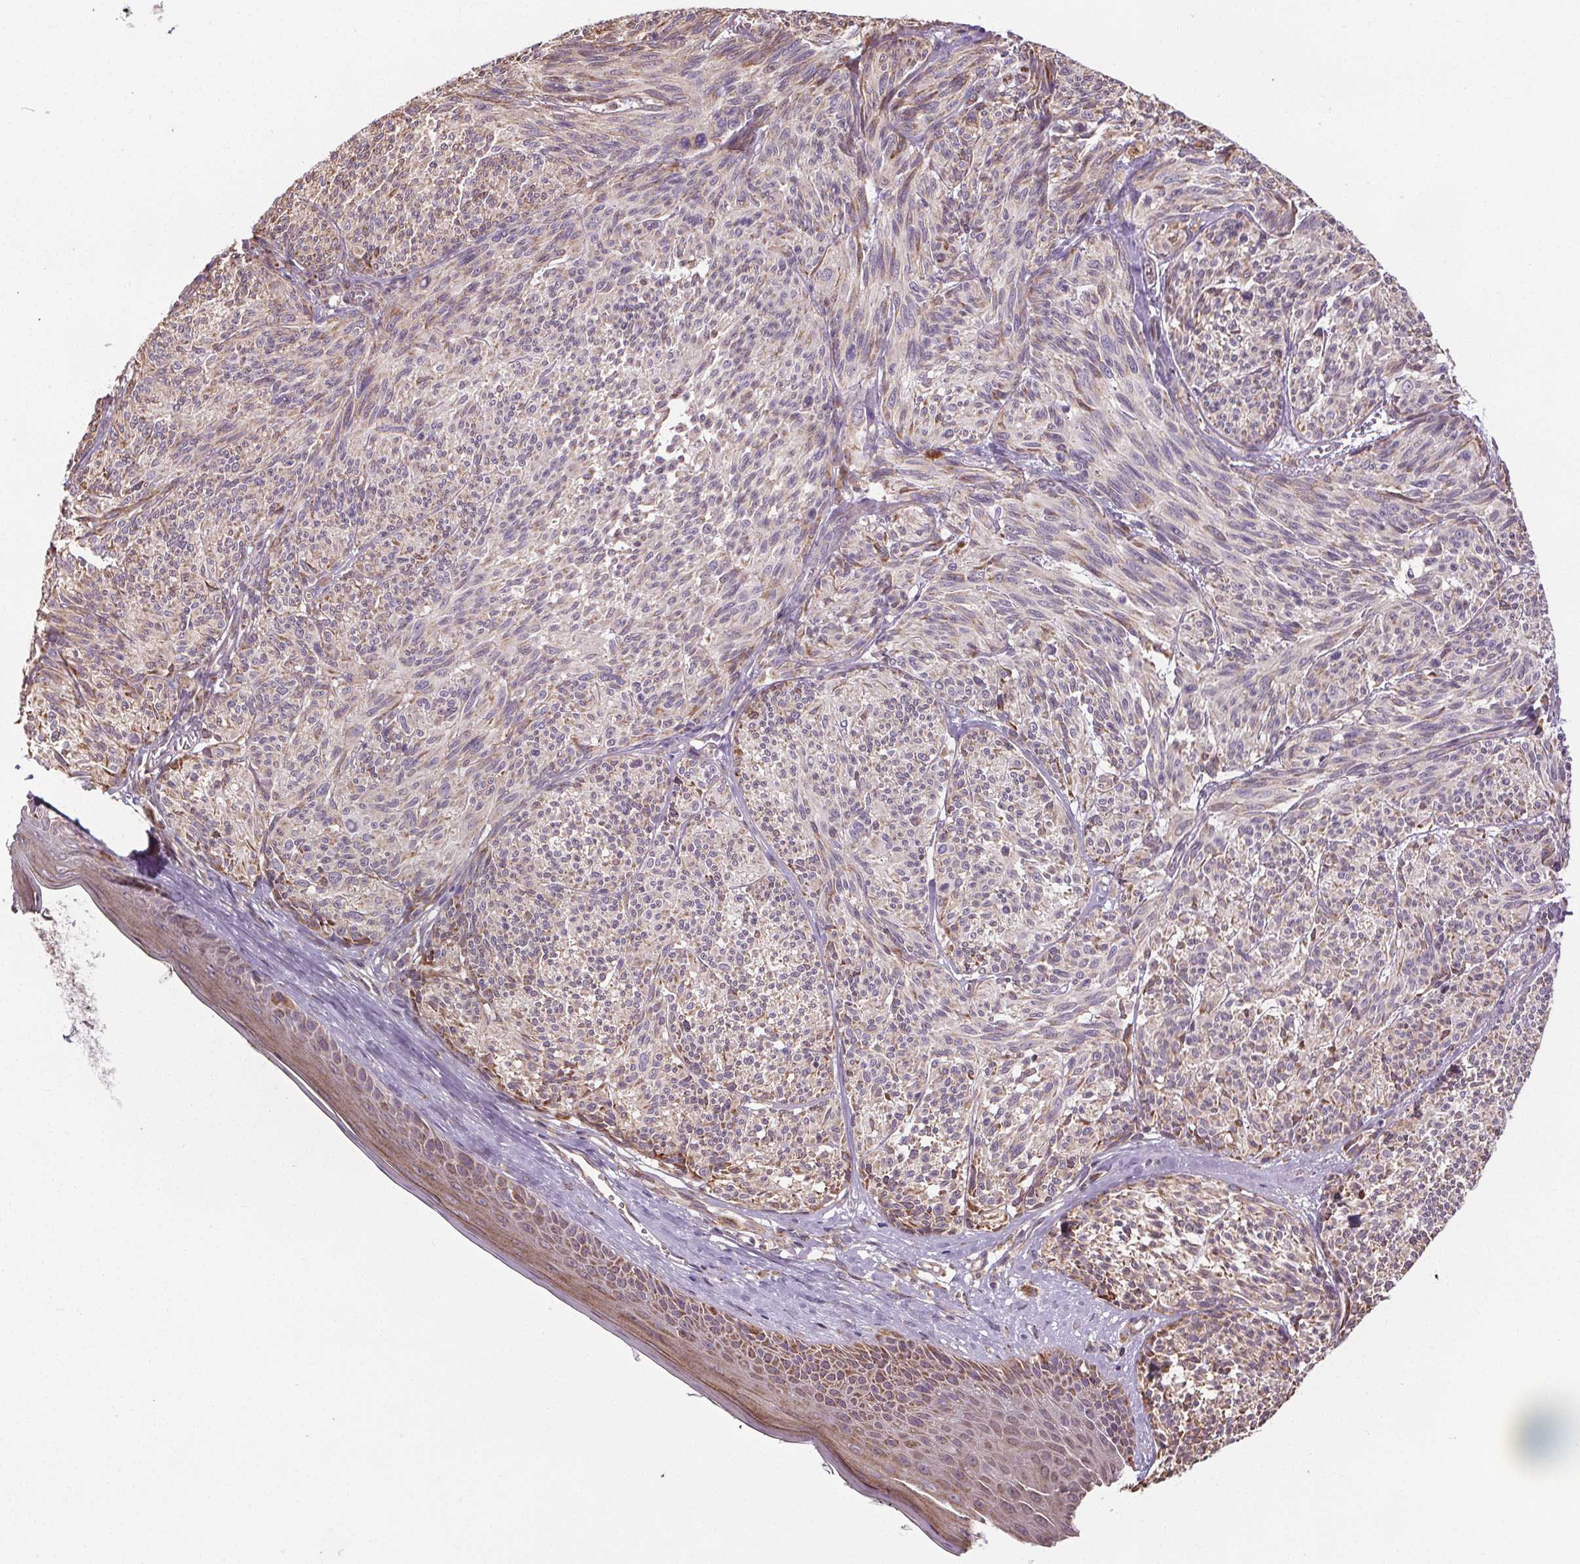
{"staining": {"intensity": "weak", "quantity": "25%-75%", "location": "cytoplasmic/membranous"}, "tissue": "melanoma", "cell_type": "Tumor cells", "image_type": "cancer", "snomed": [{"axis": "morphology", "description": "Malignant melanoma, NOS"}, {"axis": "topography", "description": "Skin"}], "caption": "Immunohistochemical staining of melanoma displays weak cytoplasmic/membranous protein expression in about 25%-75% of tumor cells.", "gene": "ZNF548", "patient": {"sex": "male", "age": 79}}